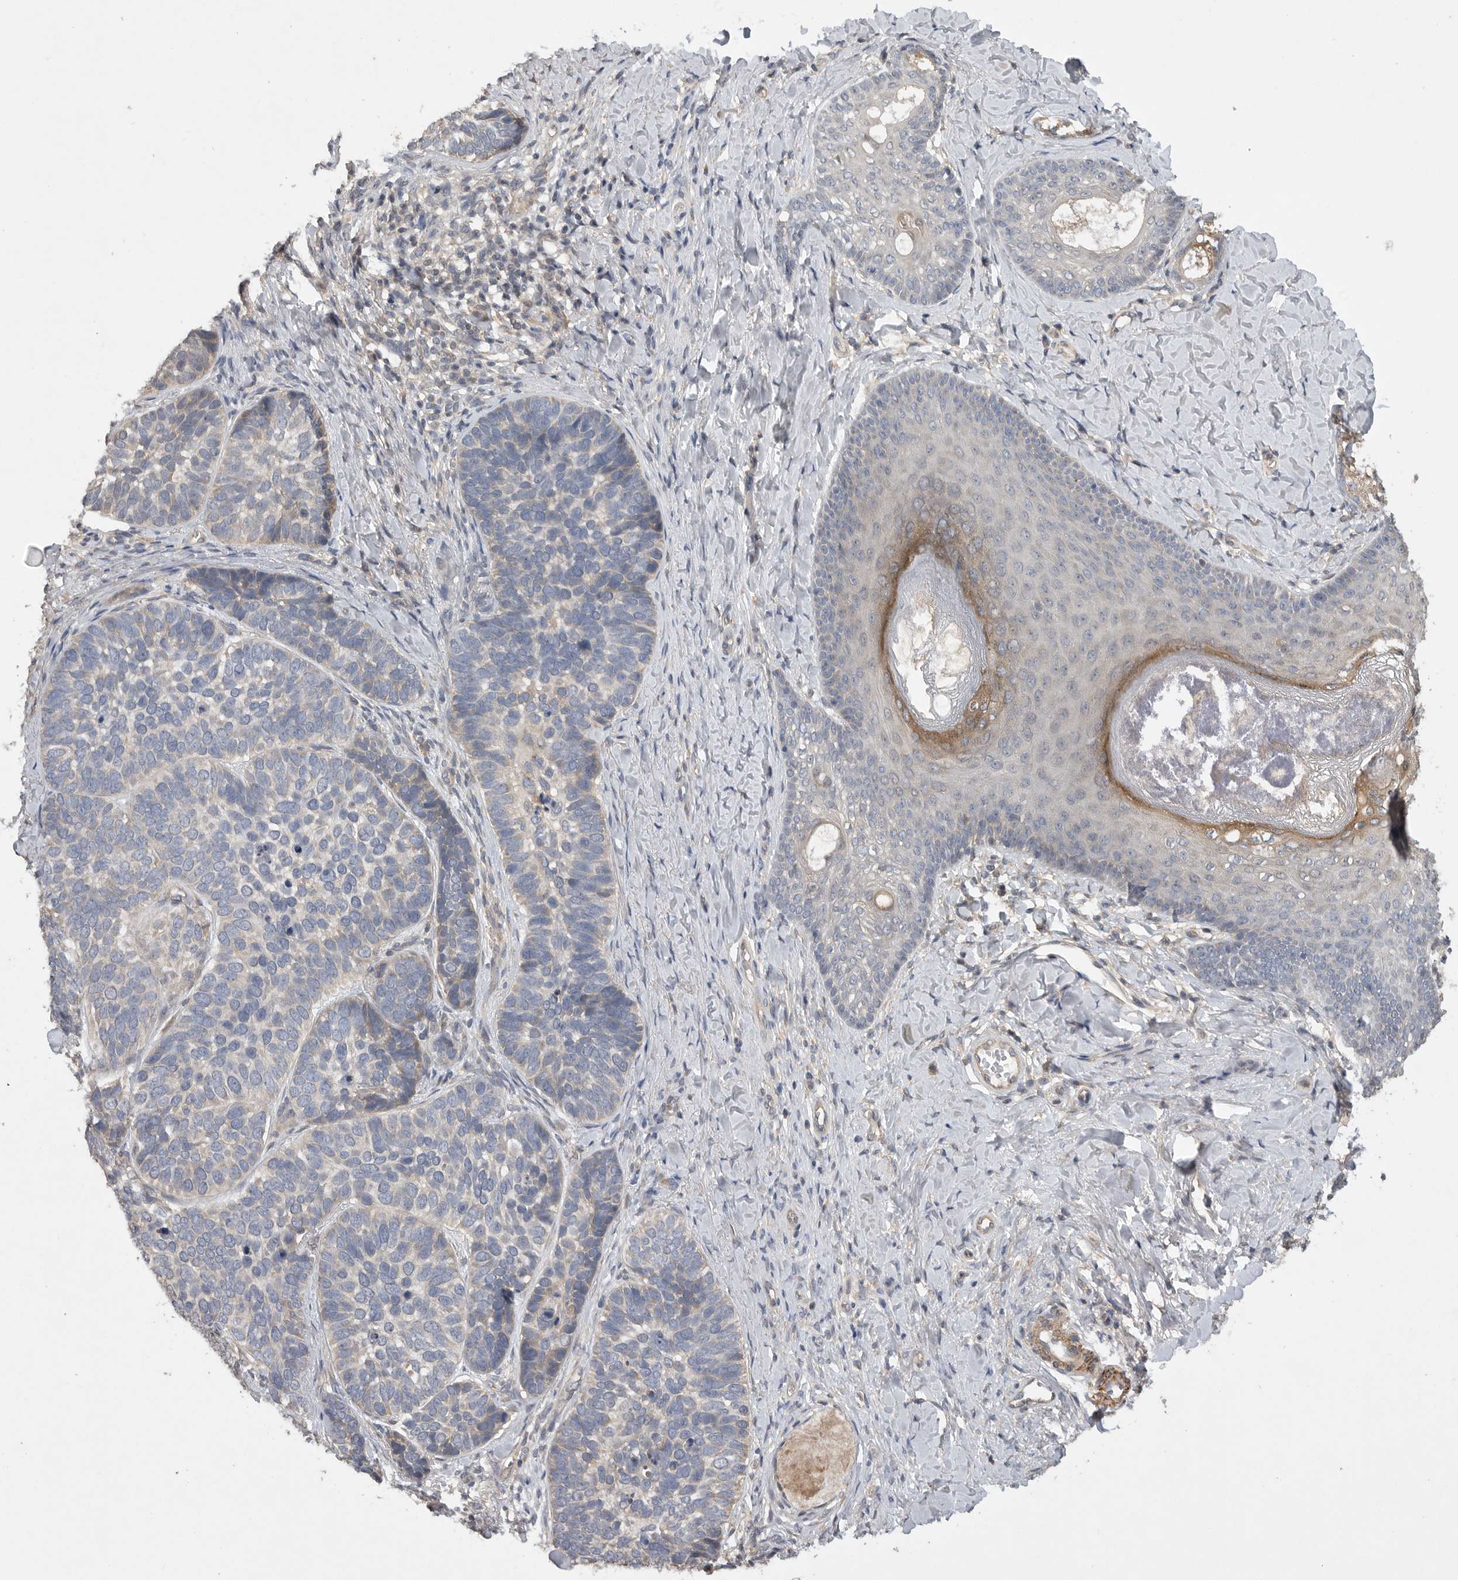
{"staining": {"intensity": "negative", "quantity": "none", "location": "none"}, "tissue": "skin cancer", "cell_type": "Tumor cells", "image_type": "cancer", "snomed": [{"axis": "morphology", "description": "Basal cell carcinoma"}, {"axis": "topography", "description": "Skin"}], "caption": "Immunohistochemical staining of human basal cell carcinoma (skin) displays no significant staining in tumor cells.", "gene": "EDEM3", "patient": {"sex": "male", "age": 62}}